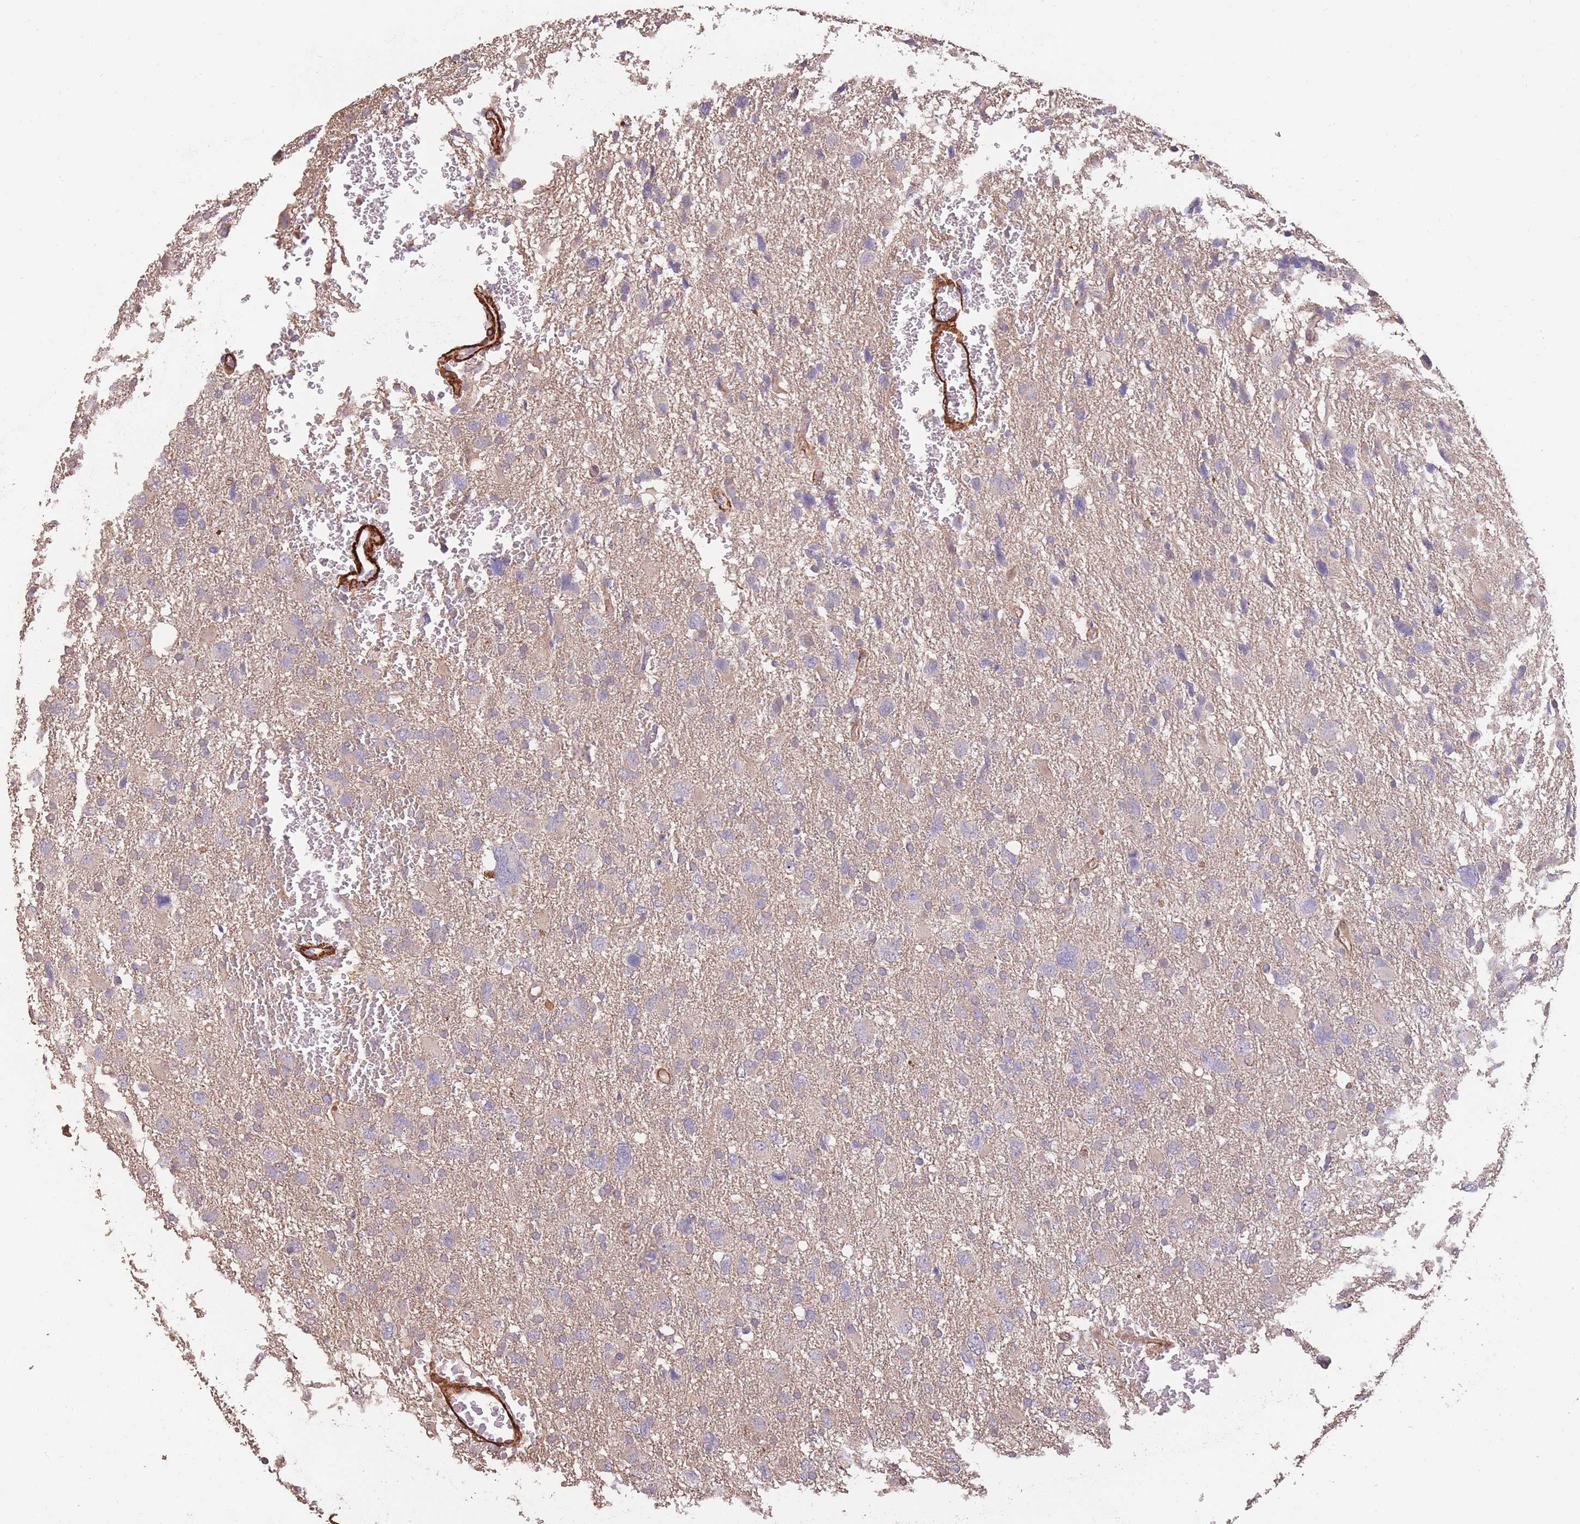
{"staining": {"intensity": "negative", "quantity": "none", "location": "none"}, "tissue": "glioma", "cell_type": "Tumor cells", "image_type": "cancer", "snomed": [{"axis": "morphology", "description": "Glioma, malignant, High grade"}, {"axis": "topography", "description": "Brain"}], "caption": "IHC of glioma demonstrates no staining in tumor cells.", "gene": "NLRC4", "patient": {"sex": "male", "age": 61}}